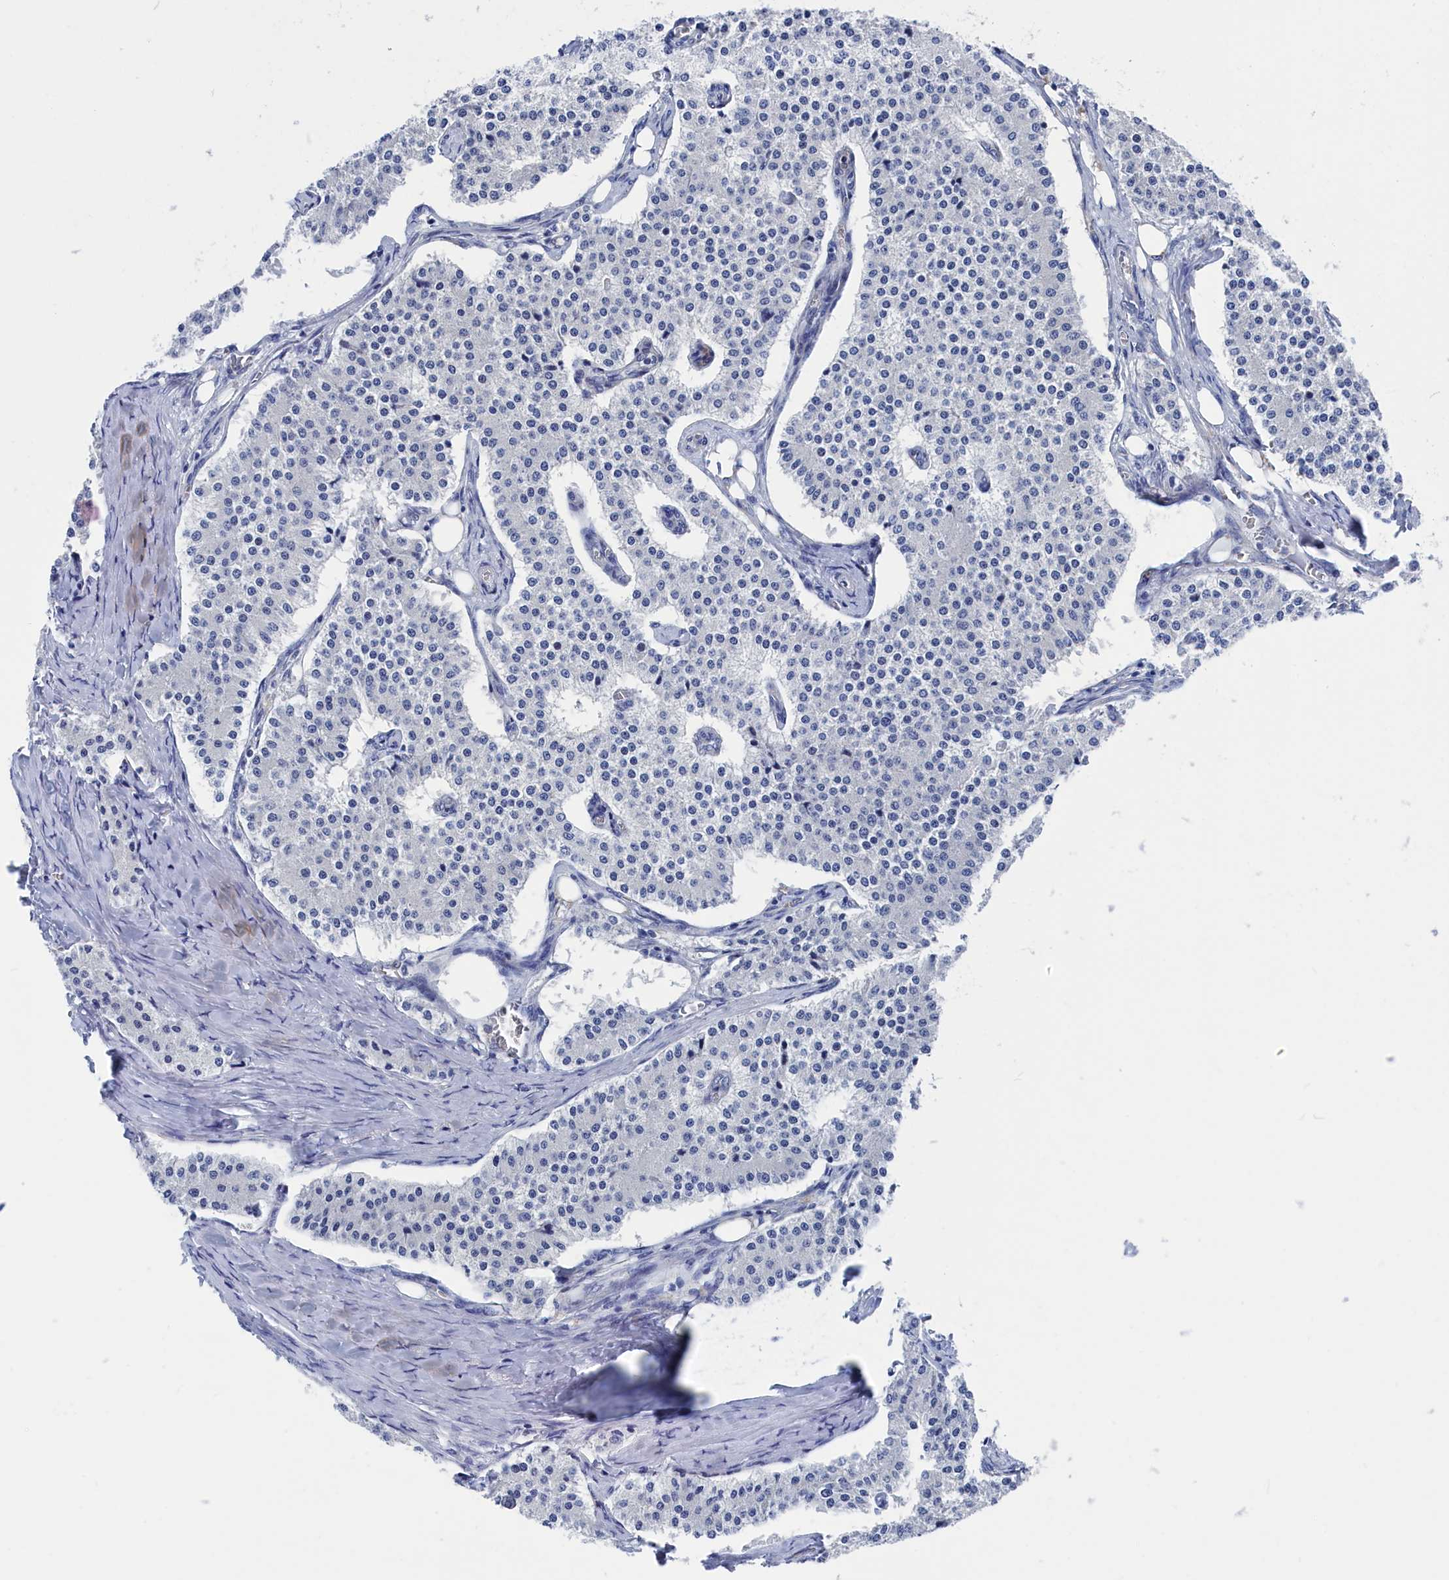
{"staining": {"intensity": "negative", "quantity": "none", "location": "none"}, "tissue": "carcinoid", "cell_type": "Tumor cells", "image_type": "cancer", "snomed": [{"axis": "morphology", "description": "Carcinoid, malignant, NOS"}, {"axis": "topography", "description": "Colon"}], "caption": "Histopathology image shows no significant protein staining in tumor cells of carcinoid. The staining is performed using DAB brown chromogen with nuclei counter-stained in using hematoxylin.", "gene": "MARCHF3", "patient": {"sex": "female", "age": 52}}